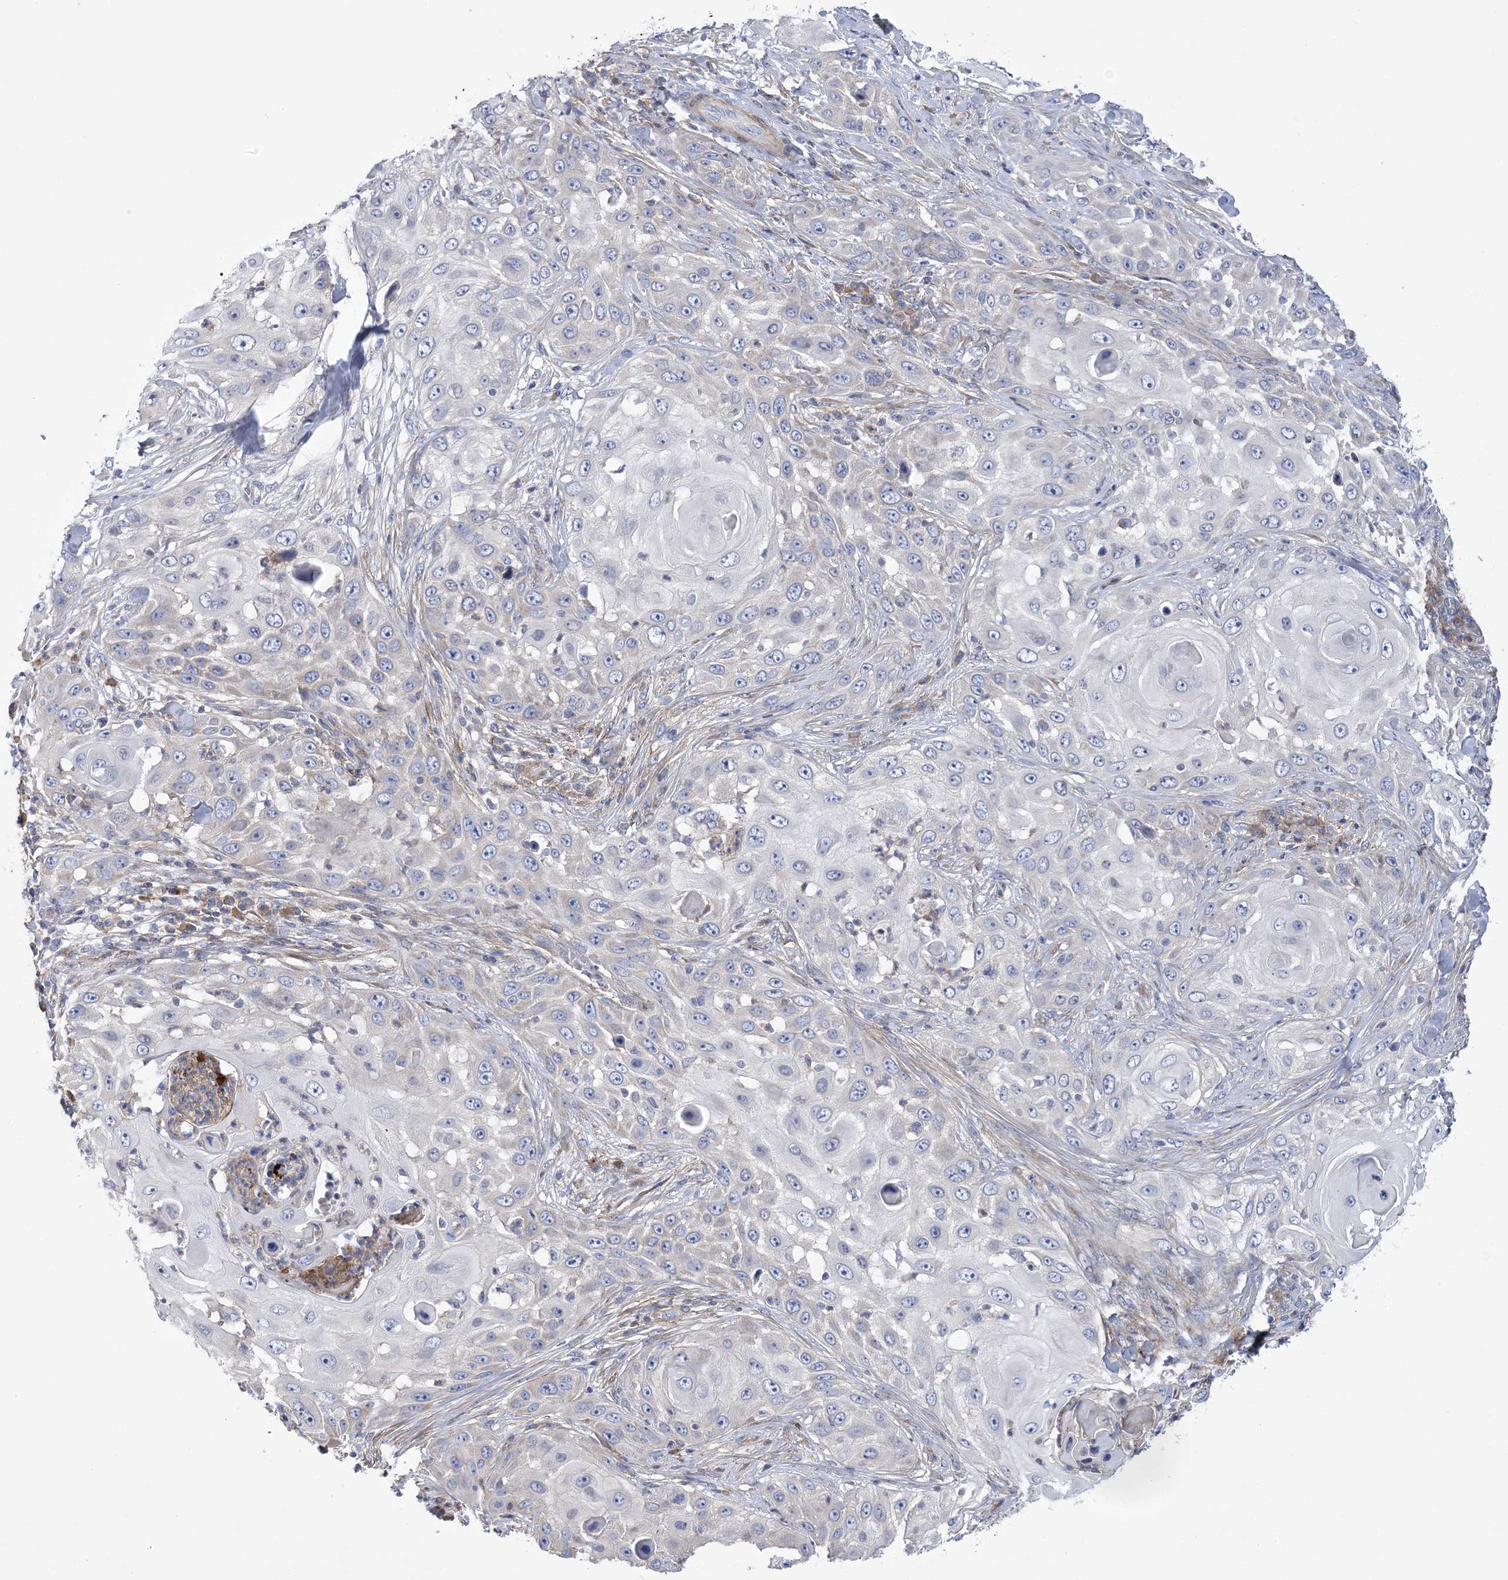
{"staining": {"intensity": "negative", "quantity": "none", "location": "none"}, "tissue": "skin cancer", "cell_type": "Tumor cells", "image_type": "cancer", "snomed": [{"axis": "morphology", "description": "Squamous cell carcinoma, NOS"}, {"axis": "topography", "description": "Skin"}], "caption": "Tumor cells are negative for brown protein staining in squamous cell carcinoma (skin).", "gene": "ARSJ", "patient": {"sex": "female", "age": 44}}